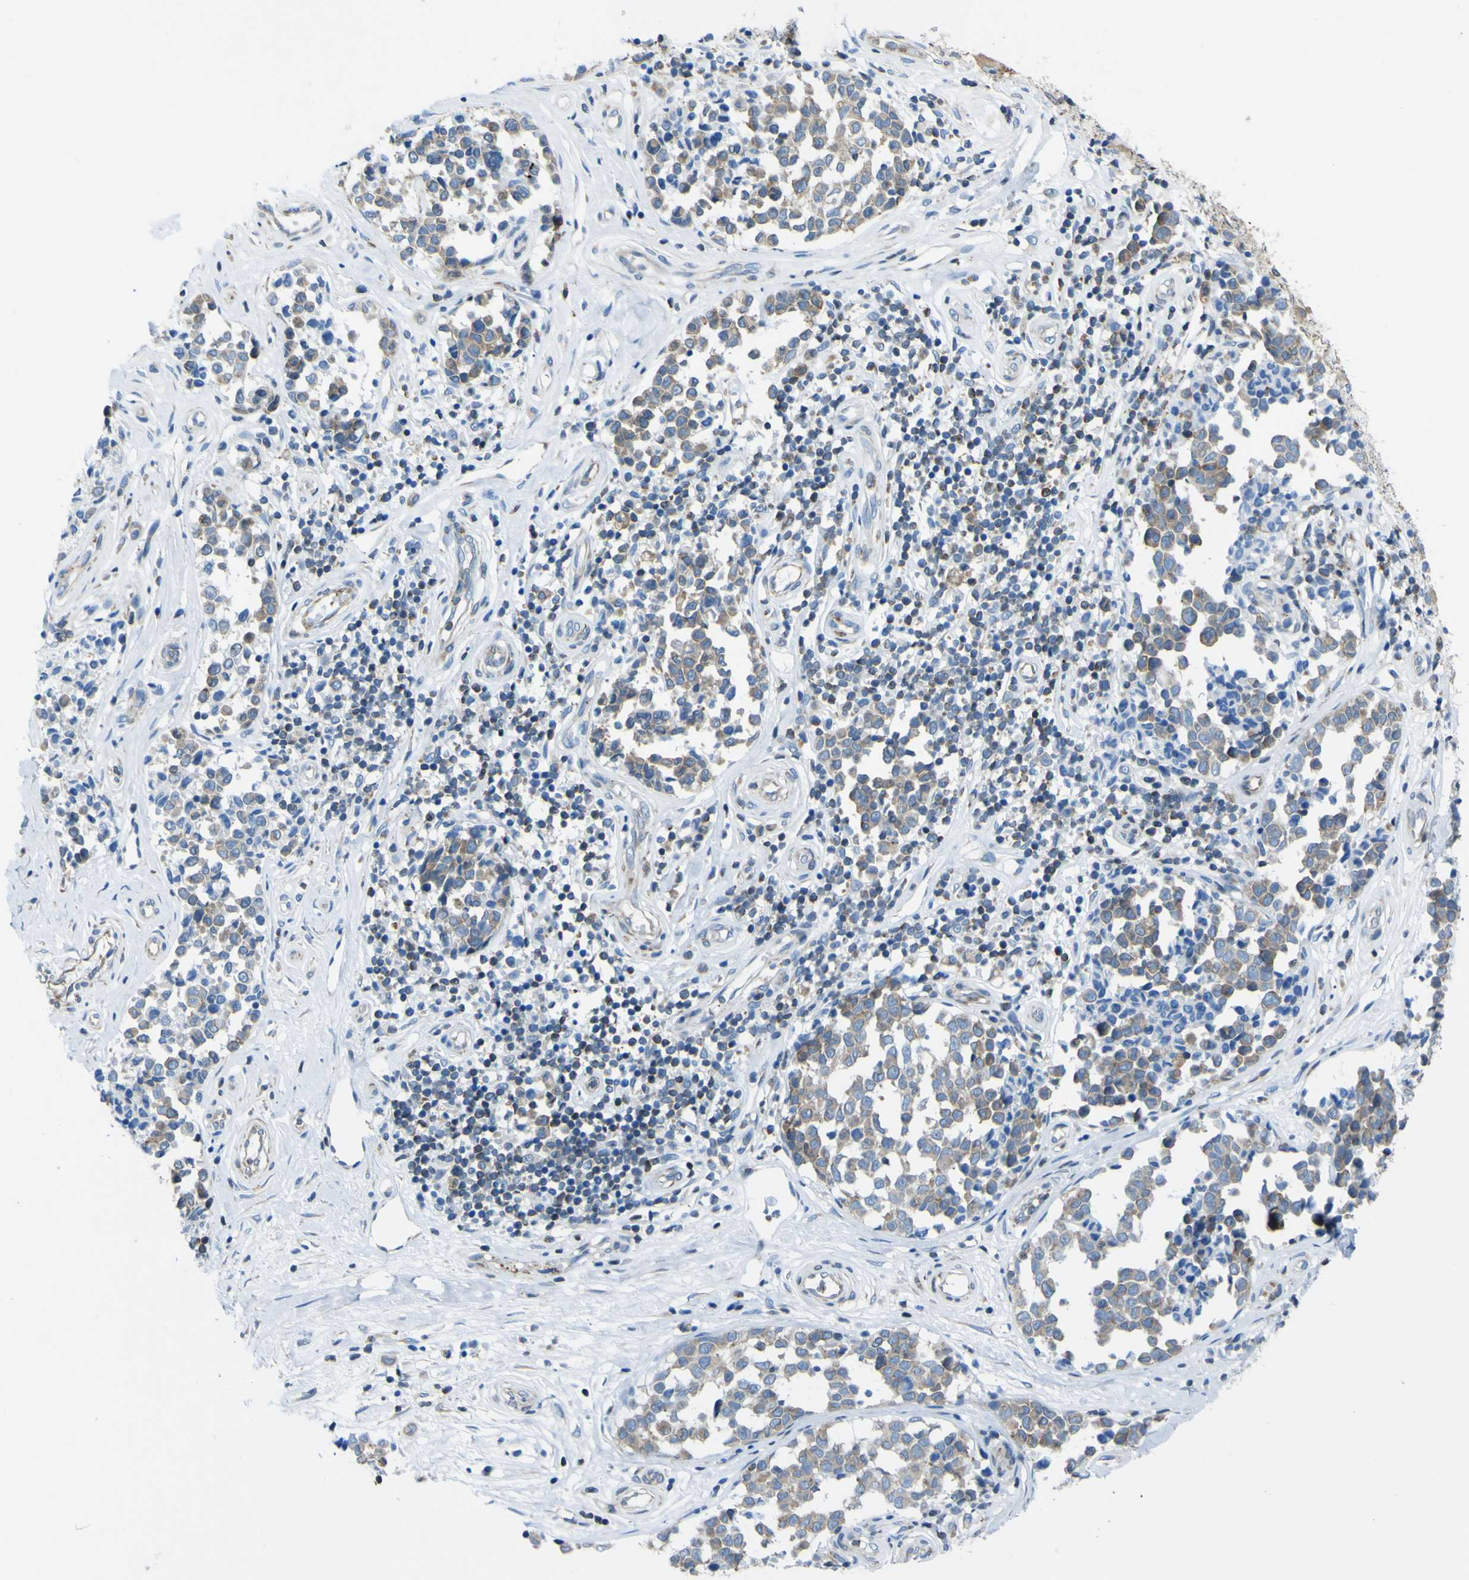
{"staining": {"intensity": "moderate", "quantity": ">75%", "location": "cytoplasmic/membranous"}, "tissue": "melanoma", "cell_type": "Tumor cells", "image_type": "cancer", "snomed": [{"axis": "morphology", "description": "Malignant melanoma, NOS"}, {"axis": "topography", "description": "Skin"}], "caption": "Melanoma stained with a brown dye displays moderate cytoplasmic/membranous positive staining in approximately >75% of tumor cells.", "gene": "STIM1", "patient": {"sex": "female", "age": 64}}